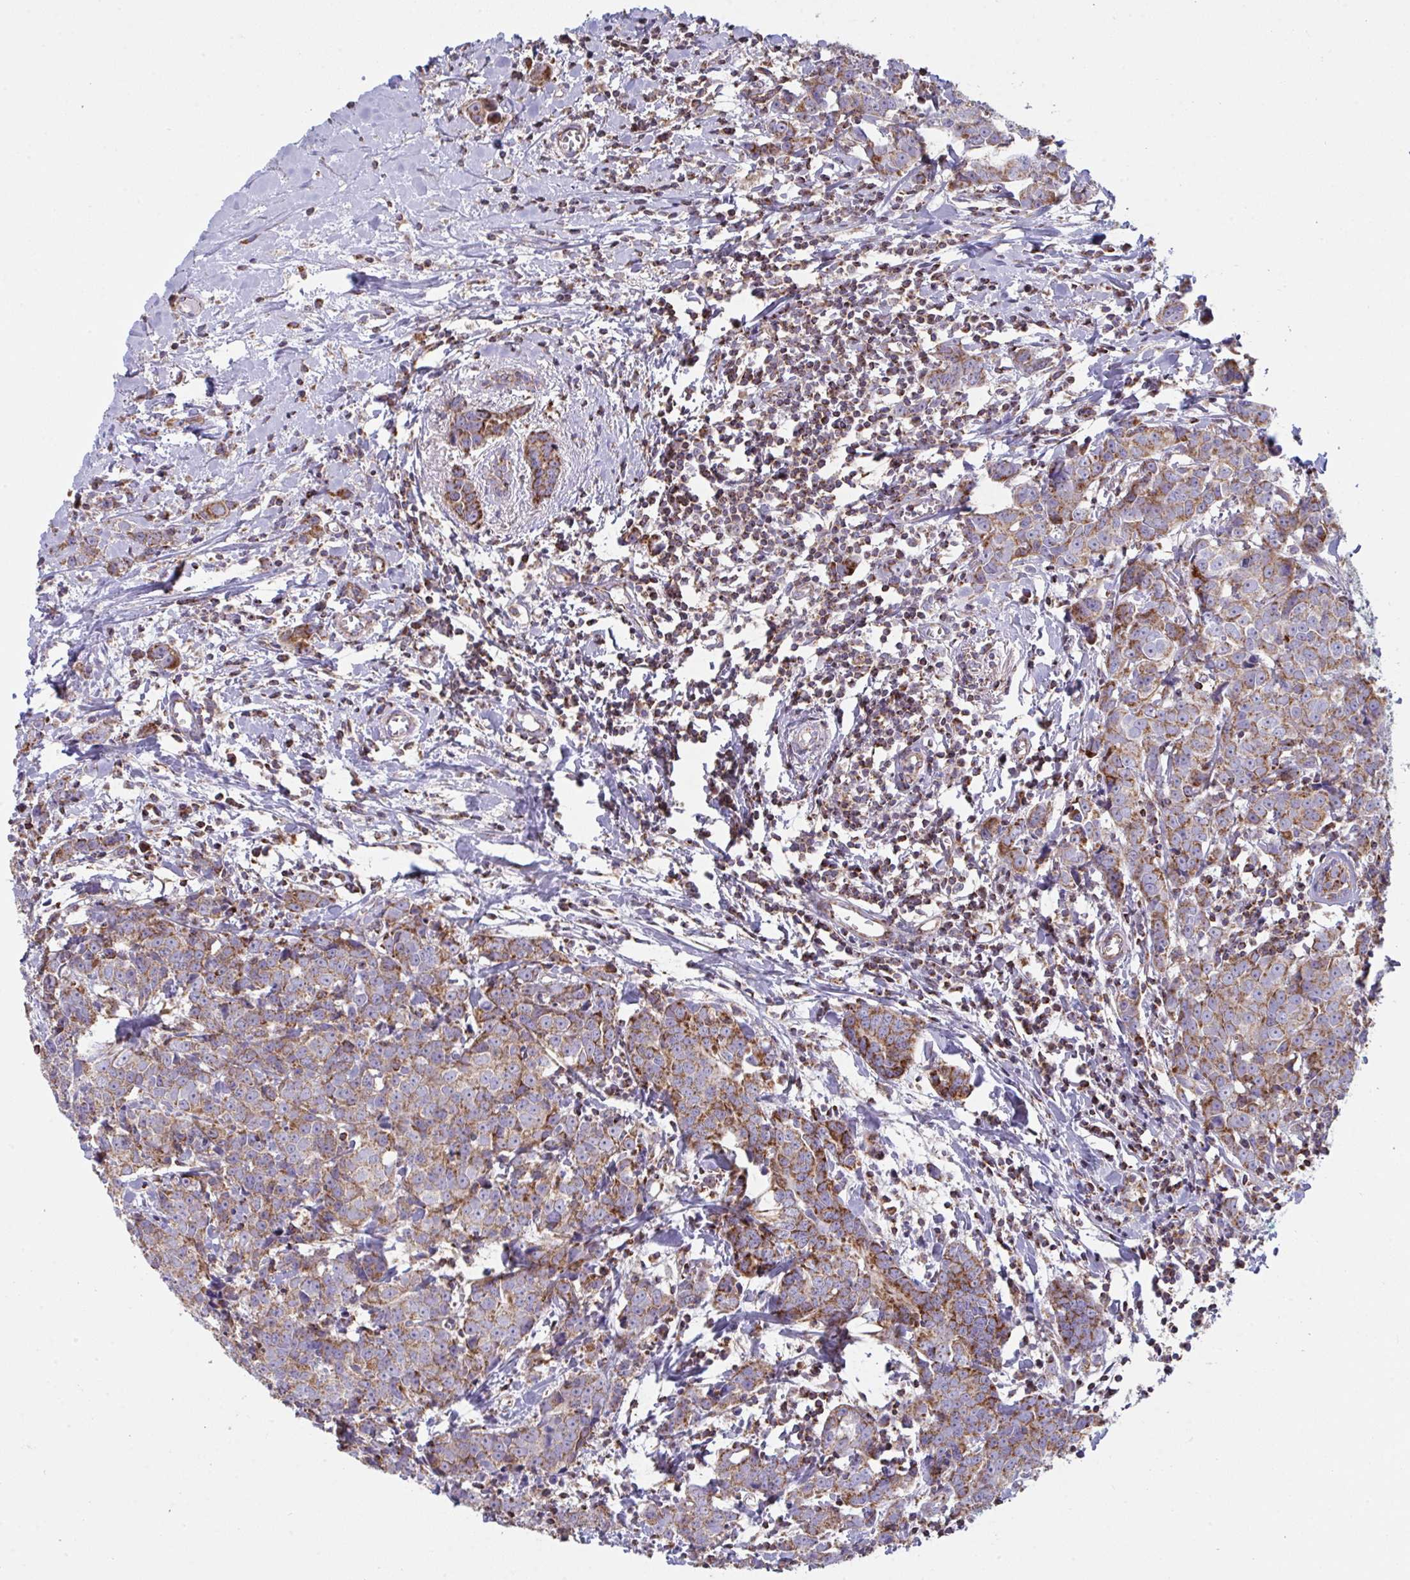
{"staining": {"intensity": "moderate", "quantity": "25%-75%", "location": "cytoplasmic/membranous"}, "tissue": "breast cancer", "cell_type": "Tumor cells", "image_type": "cancer", "snomed": [{"axis": "morphology", "description": "Duct carcinoma"}, {"axis": "topography", "description": "Breast"}], "caption": "Protein expression analysis of breast cancer (intraductal carcinoma) shows moderate cytoplasmic/membranous expression in about 25%-75% of tumor cells. Using DAB (brown) and hematoxylin (blue) stains, captured at high magnification using brightfield microscopy.", "gene": "MICOS10", "patient": {"sex": "female", "age": 80}}